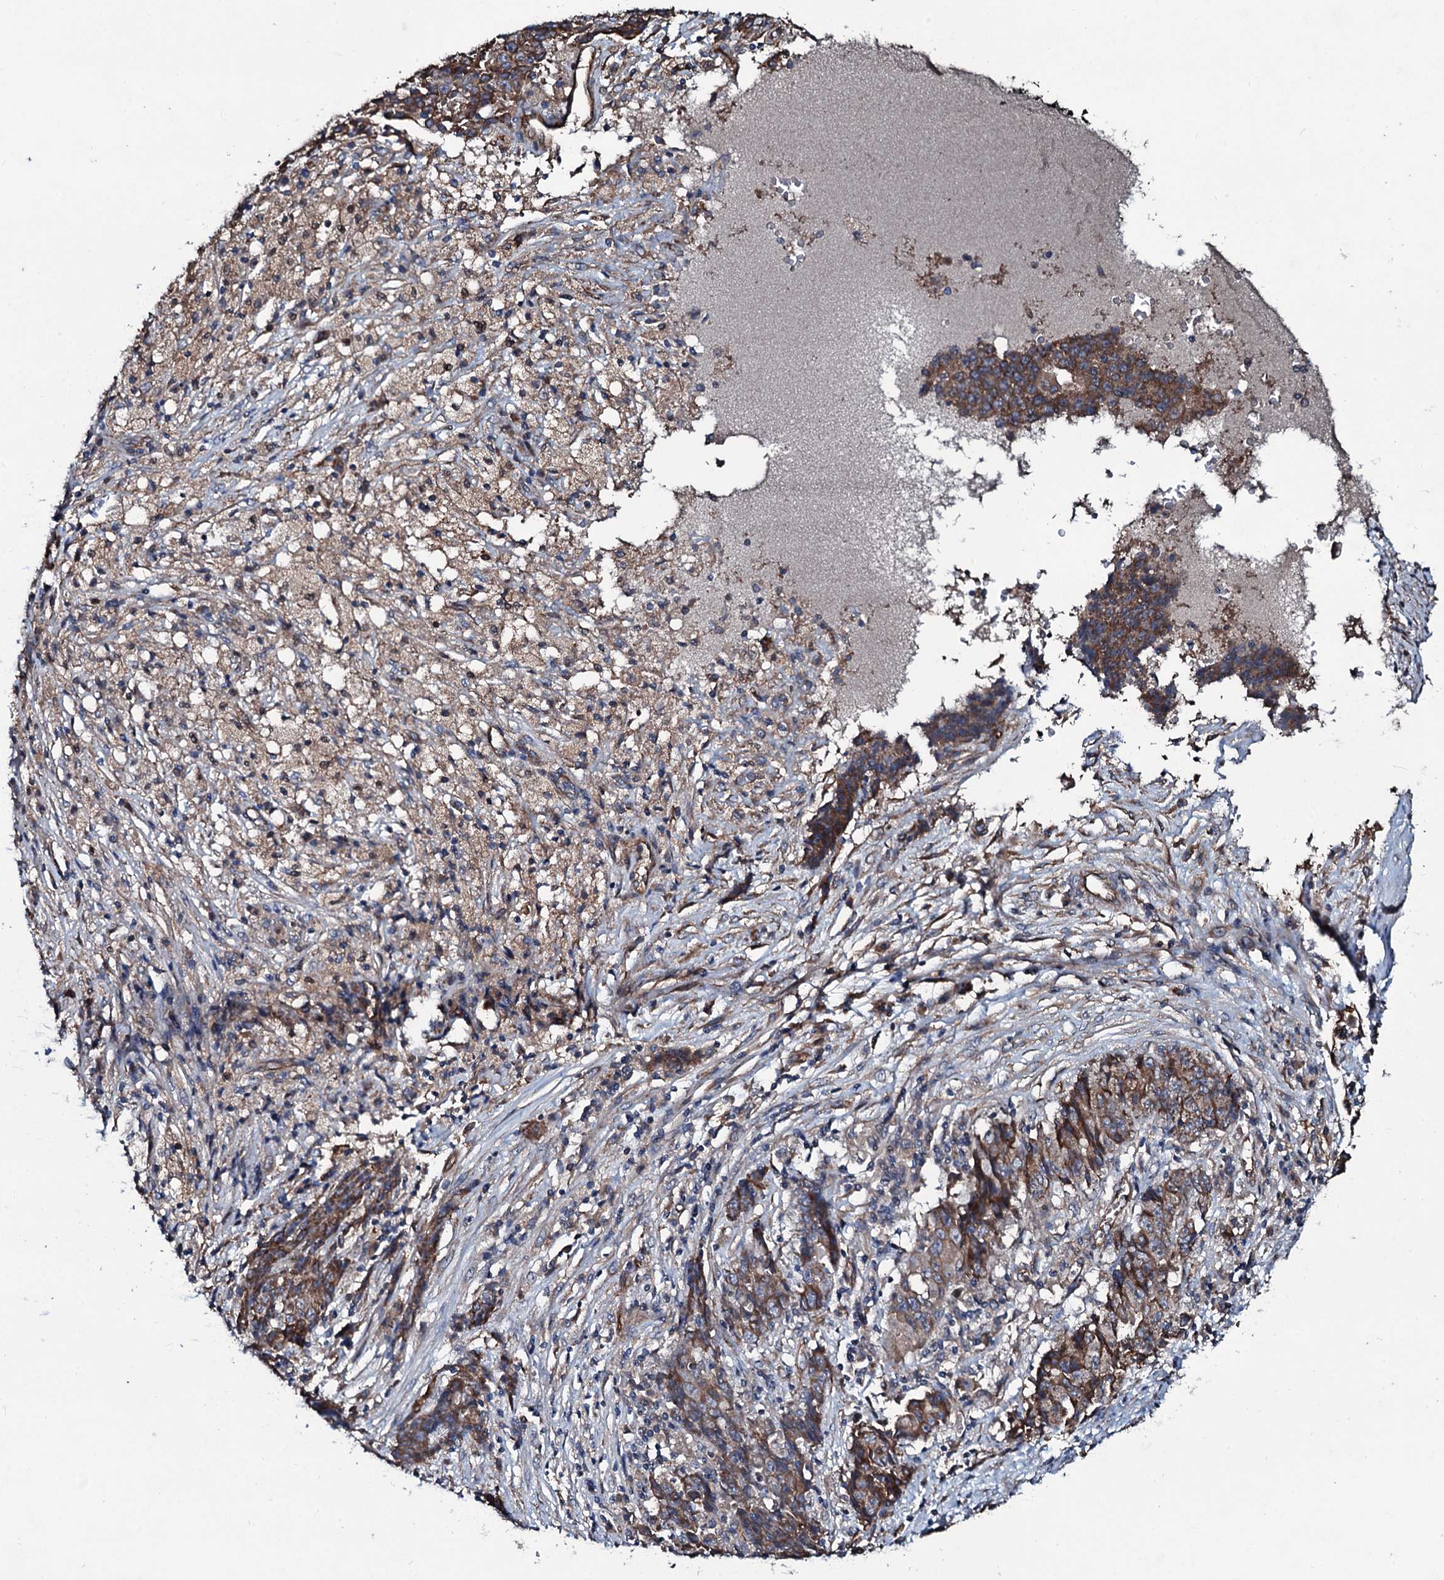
{"staining": {"intensity": "moderate", "quantity": "25%-75%", "location": "cytoplasmic/membranous"}, "tissue": "ovarian cancer", "cell_type": "Tumor cells", "image_type": "cancer", "snomed": [{"axis": "morphology", "description": "Carcinoma, endometroid"}, {"axis": "topography", "description": "Ovary"}], "caption": "A high-resolution micrograph shows immunohistochemistry staining of ovarian cancer, which shows moderate cytoplasmic/membranous positivity in approximately 25%-75% of tumor cells. The protein is shown in brown color, while the nuclei are stained blue.", "gene": "DMAC2", "patient": {"sex": "female", "age": 42}}